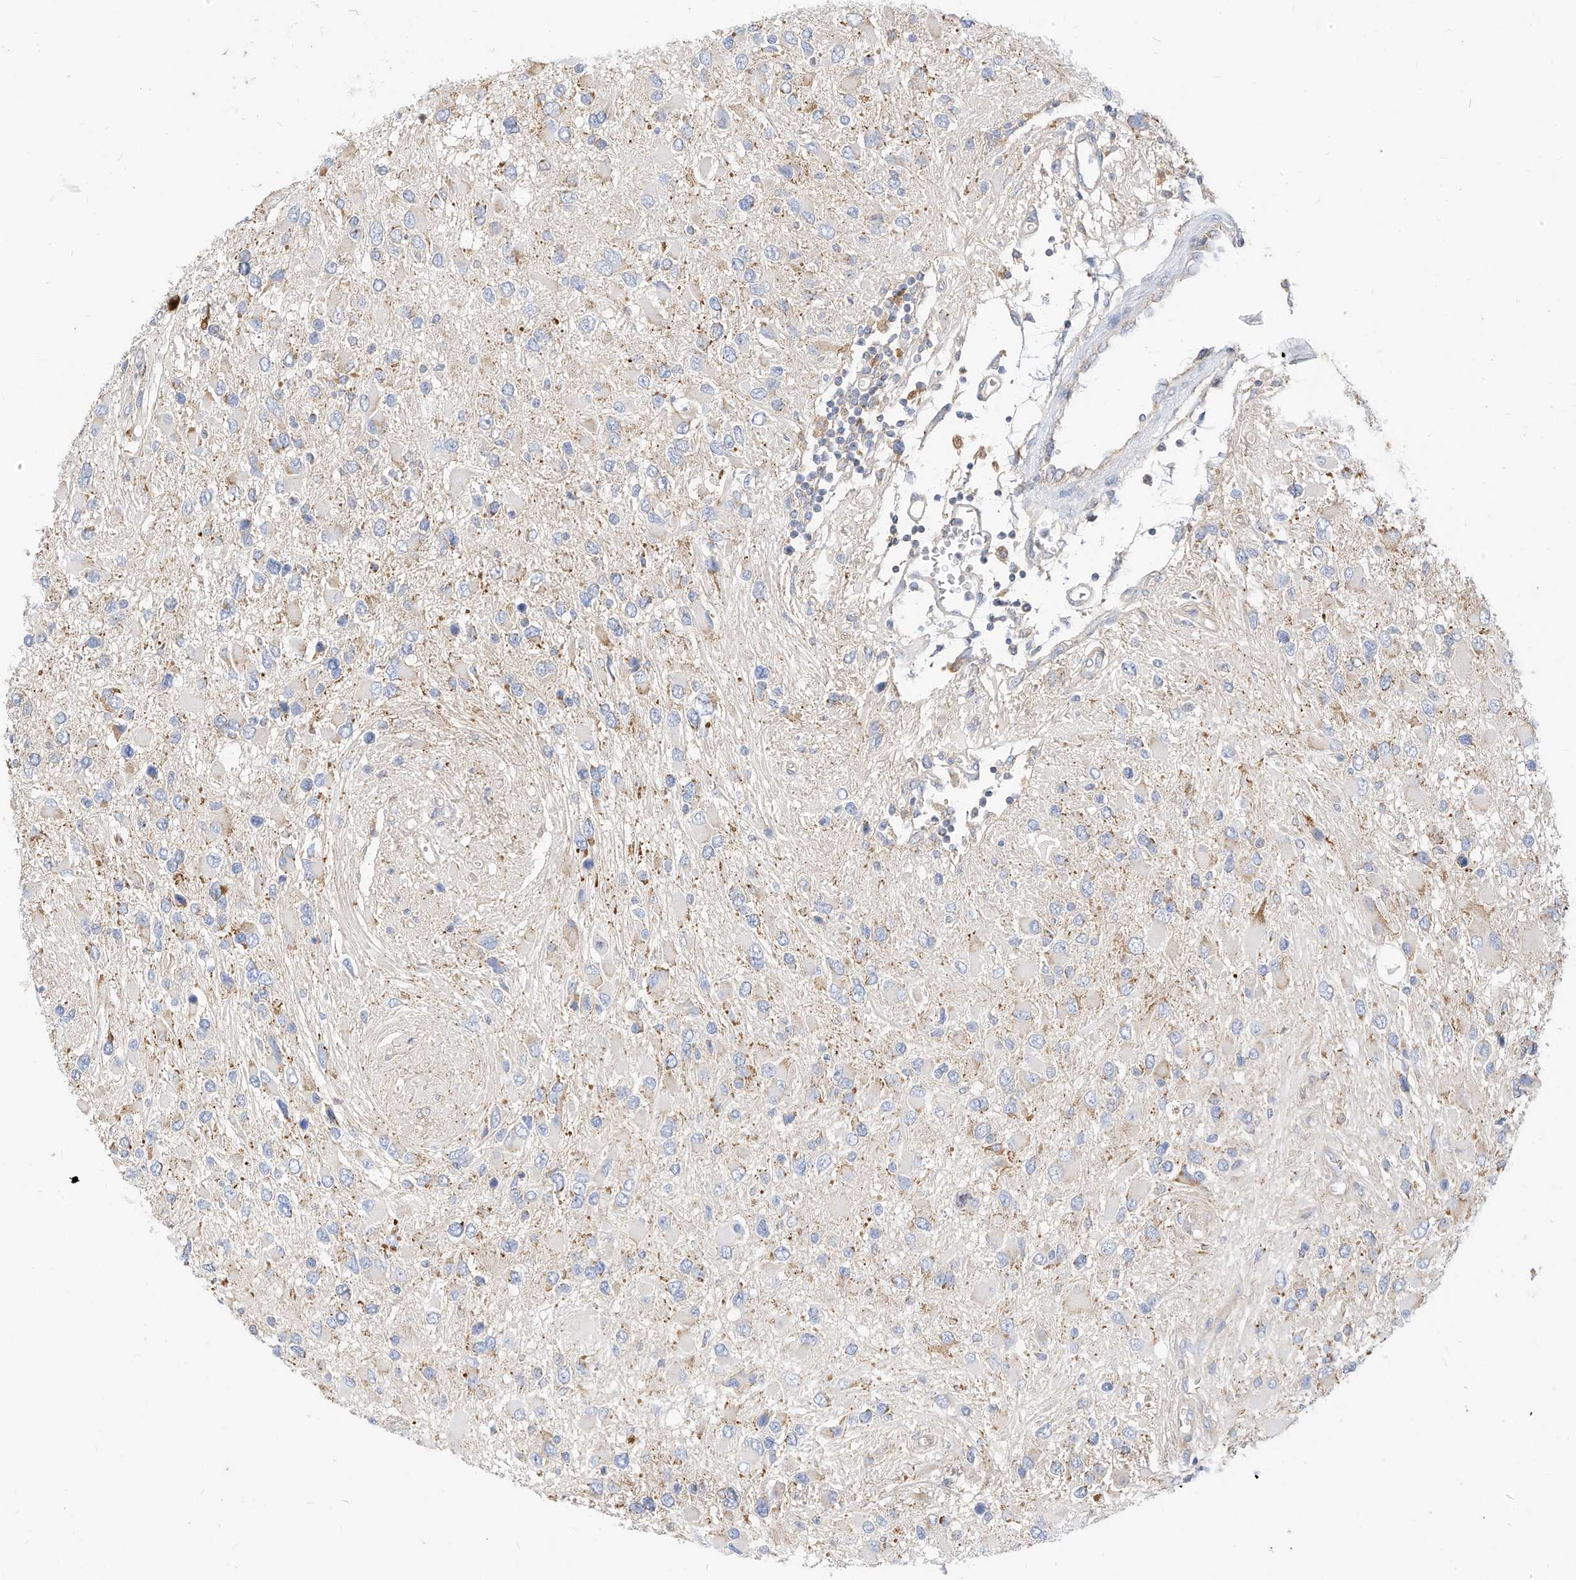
{"staining": {"intensity": "moderate", "quantity": "<25%", "location": "cytoplasmic/membranous"}, "tissue": "glioma", "cell_type": "Tumor cells", "image_type": "cancer", "snomed": [{"axis": "morphology", "description": "Glioma, malignant, High grade"}, {"axis": "topography", "description": "Brain"}], "caption": "Tumor cells show low levels of moderate cytoplasmic/membranous expression in approximately <25% of cells in human glioma.", "gene": "RHOH", "patient": {"sex": "male", "age": 53}}